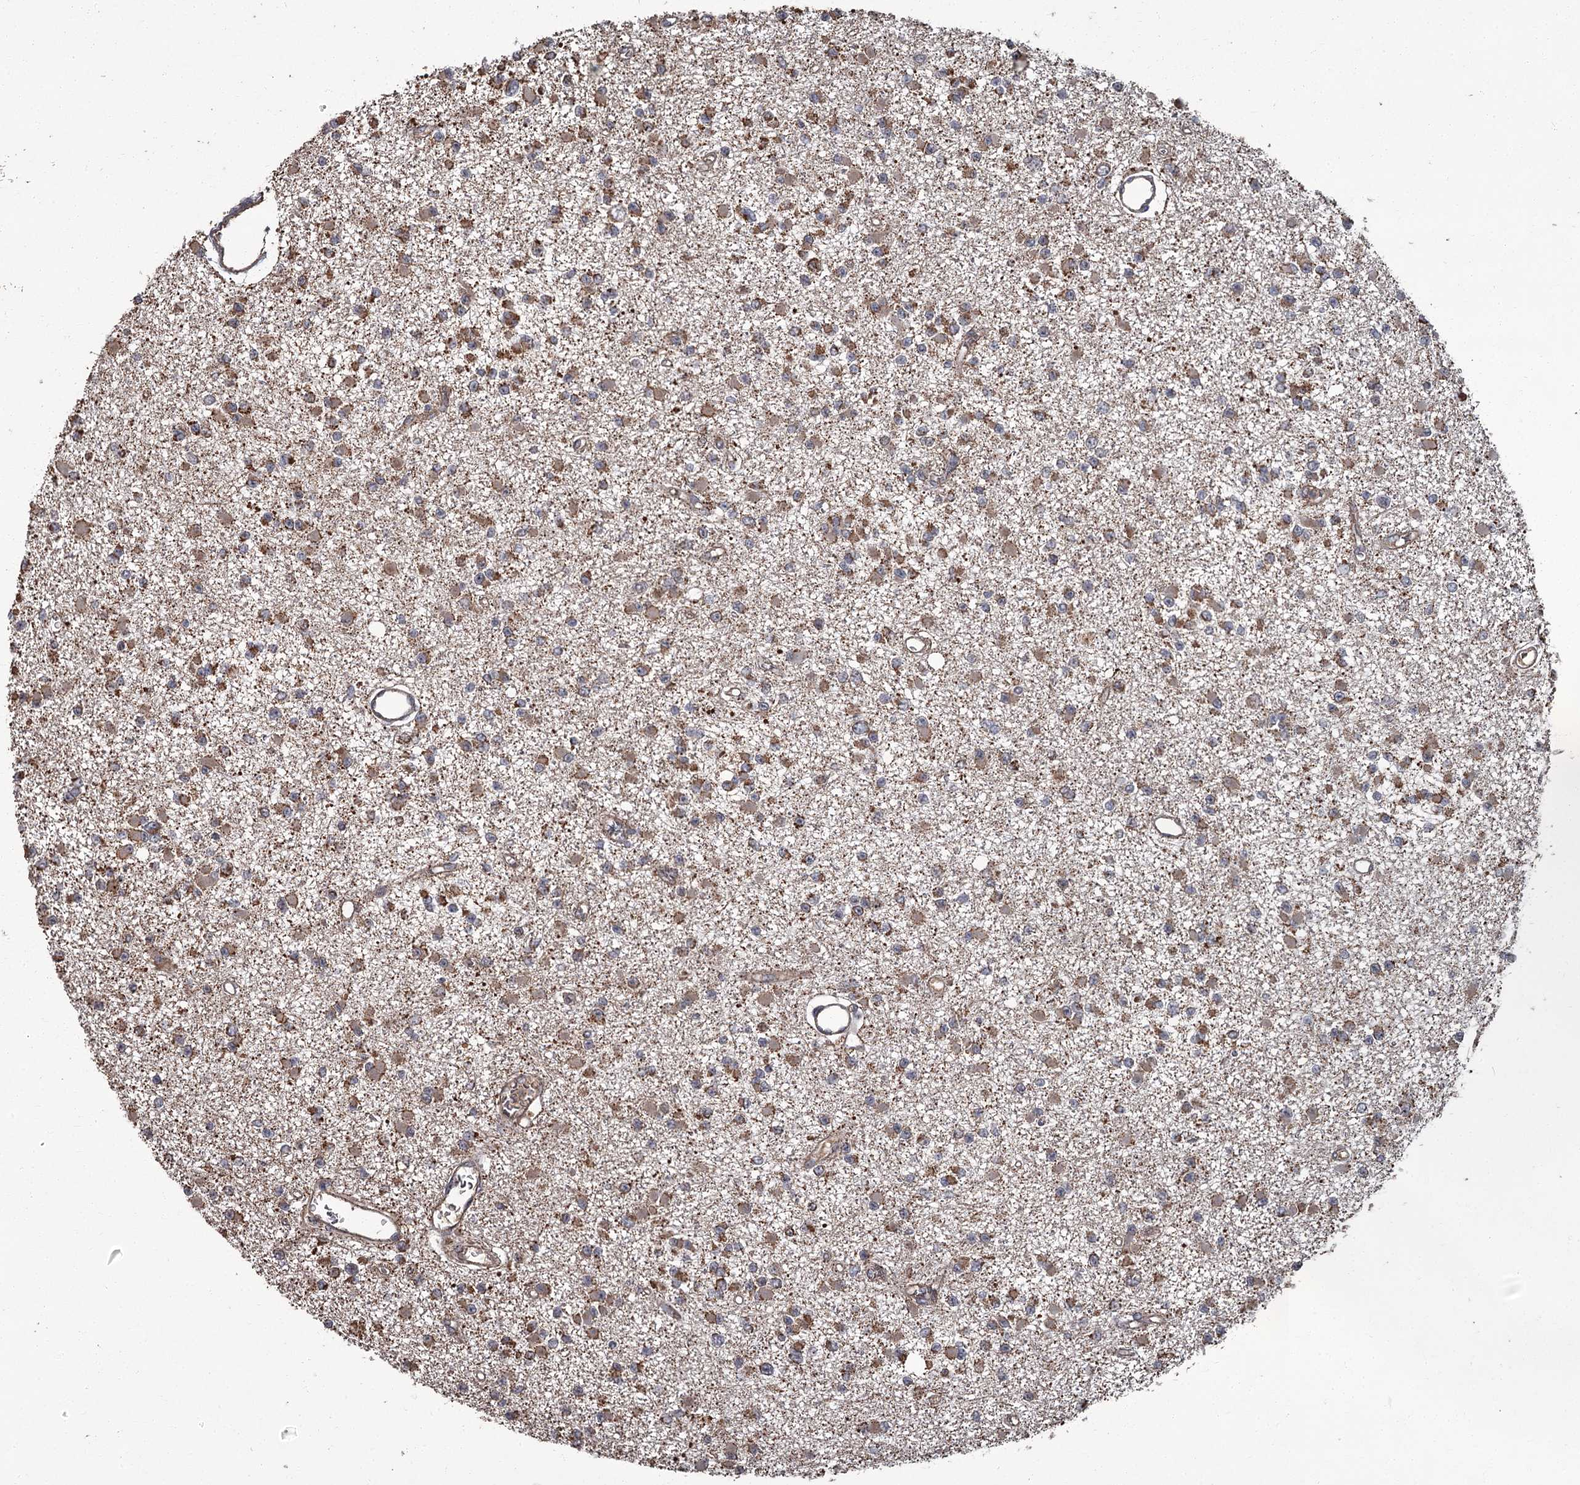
{"staining": {"intensity": "strong", "quantity": ">75%", "location": "cytoplasmic/membranous"}, "tissue": "glioma", "cell_type": "Tumor cells", "image_type": "cancer", "snomed": [{"axis": "morphology", "description": "Glioma, malignant, Low grade"}, {"axis": "topography", "description": "Brain"}], "caption": "Malignant glioma (low-grade) tissue demonstrates strong cytoplasmic/membranous staining in approximately >75% of tumor cells, visualized by immunohistochemistry.", "gene": "THAP9", "patient": {"sex": "female", "age": 22}}